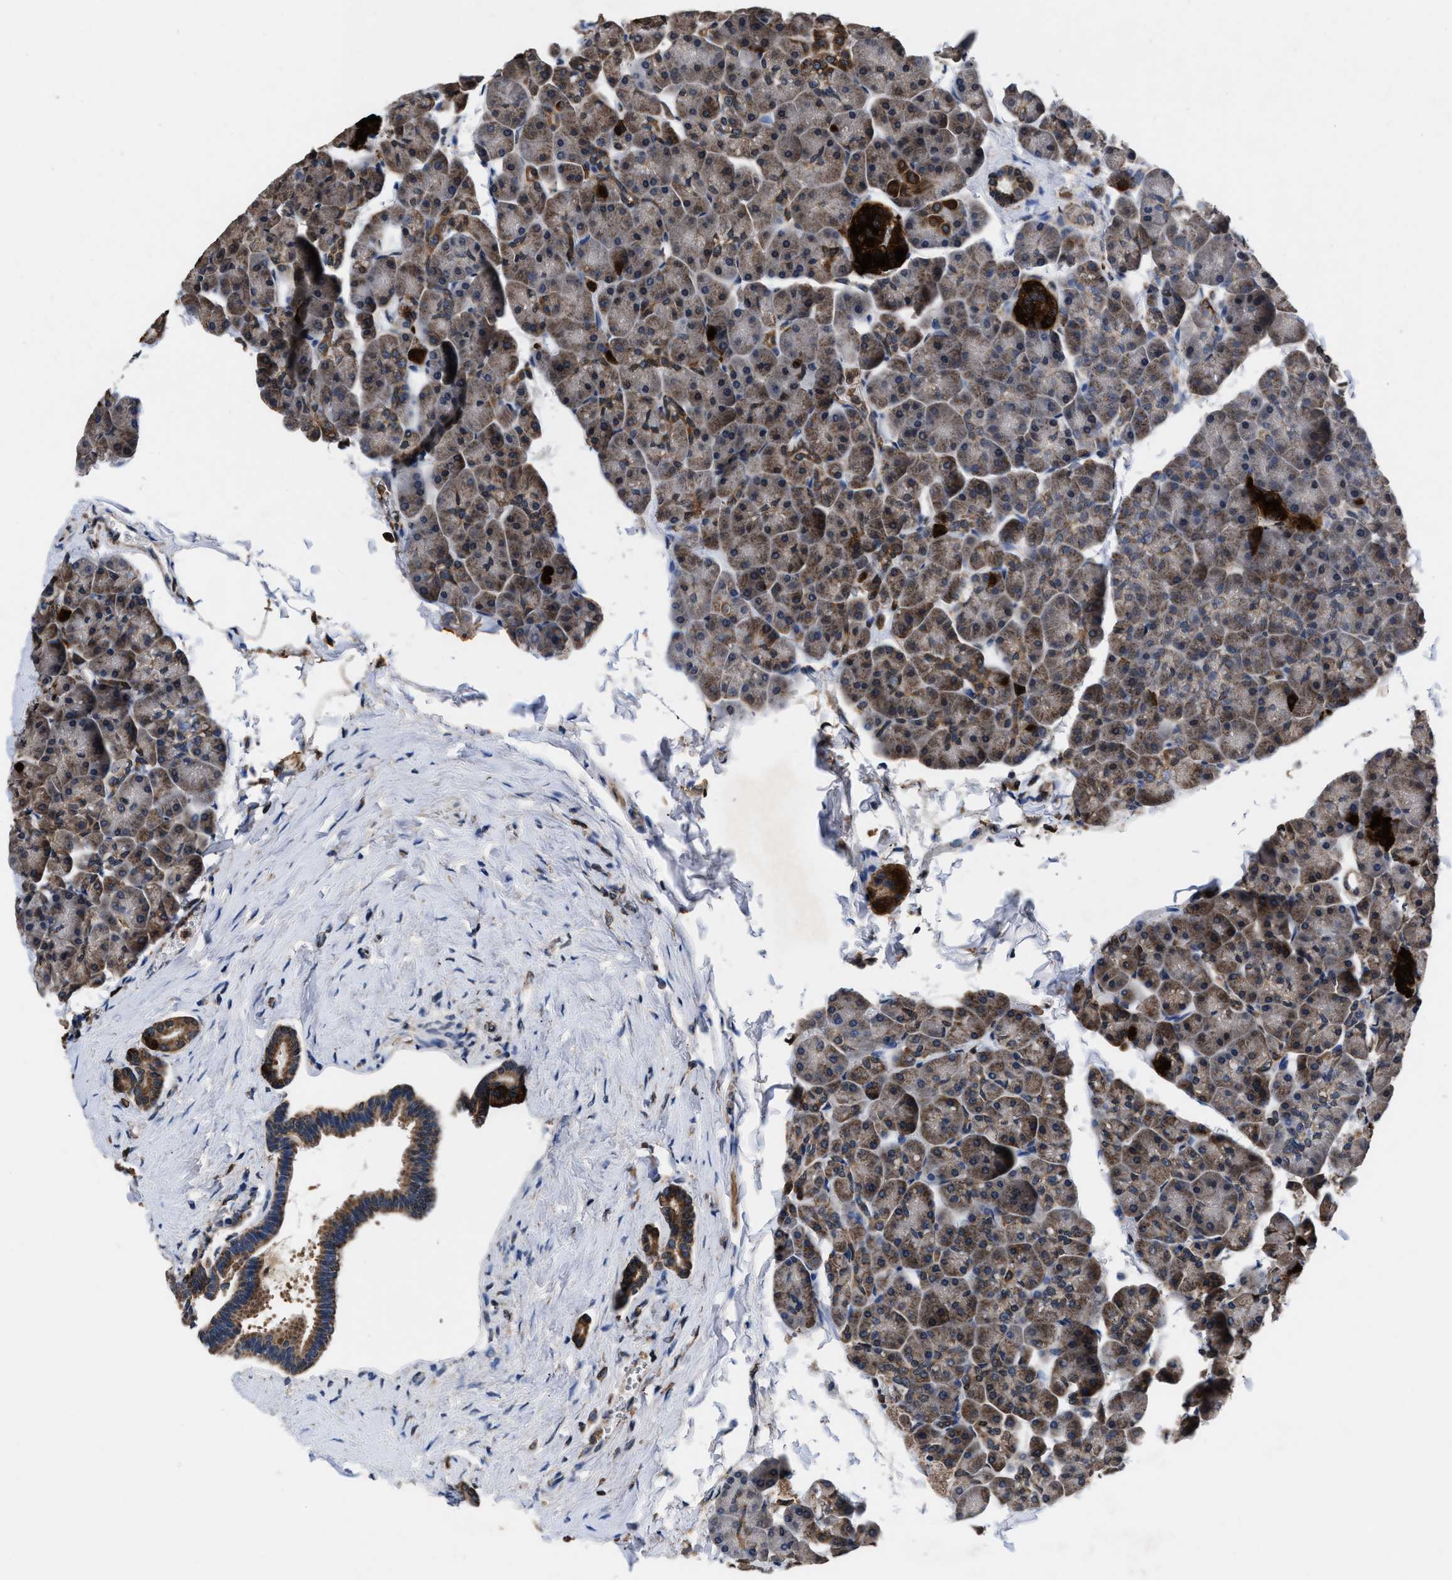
{"staining": {"intensity": "moderate", "quantity": ">75%", "location": "cytoplasmic/membranous"}, "tissue": "pancreas", "cell_type": "Exocrine glandular cells", "image_type": "normal", "snomed": [{"axis": "morphology", "description": "Normal tissue, NOS"}, {"axis": "topography", "description": "Pancreas"}], "caption": "The micrograph demonstrates staining of benign pancreas, revealing moderate cytoplasmic/membranous protein expression (brown color) within exocrine glandular cells.", "gene": "ACLY", "patient": {"sex": "male", "age": 35}}